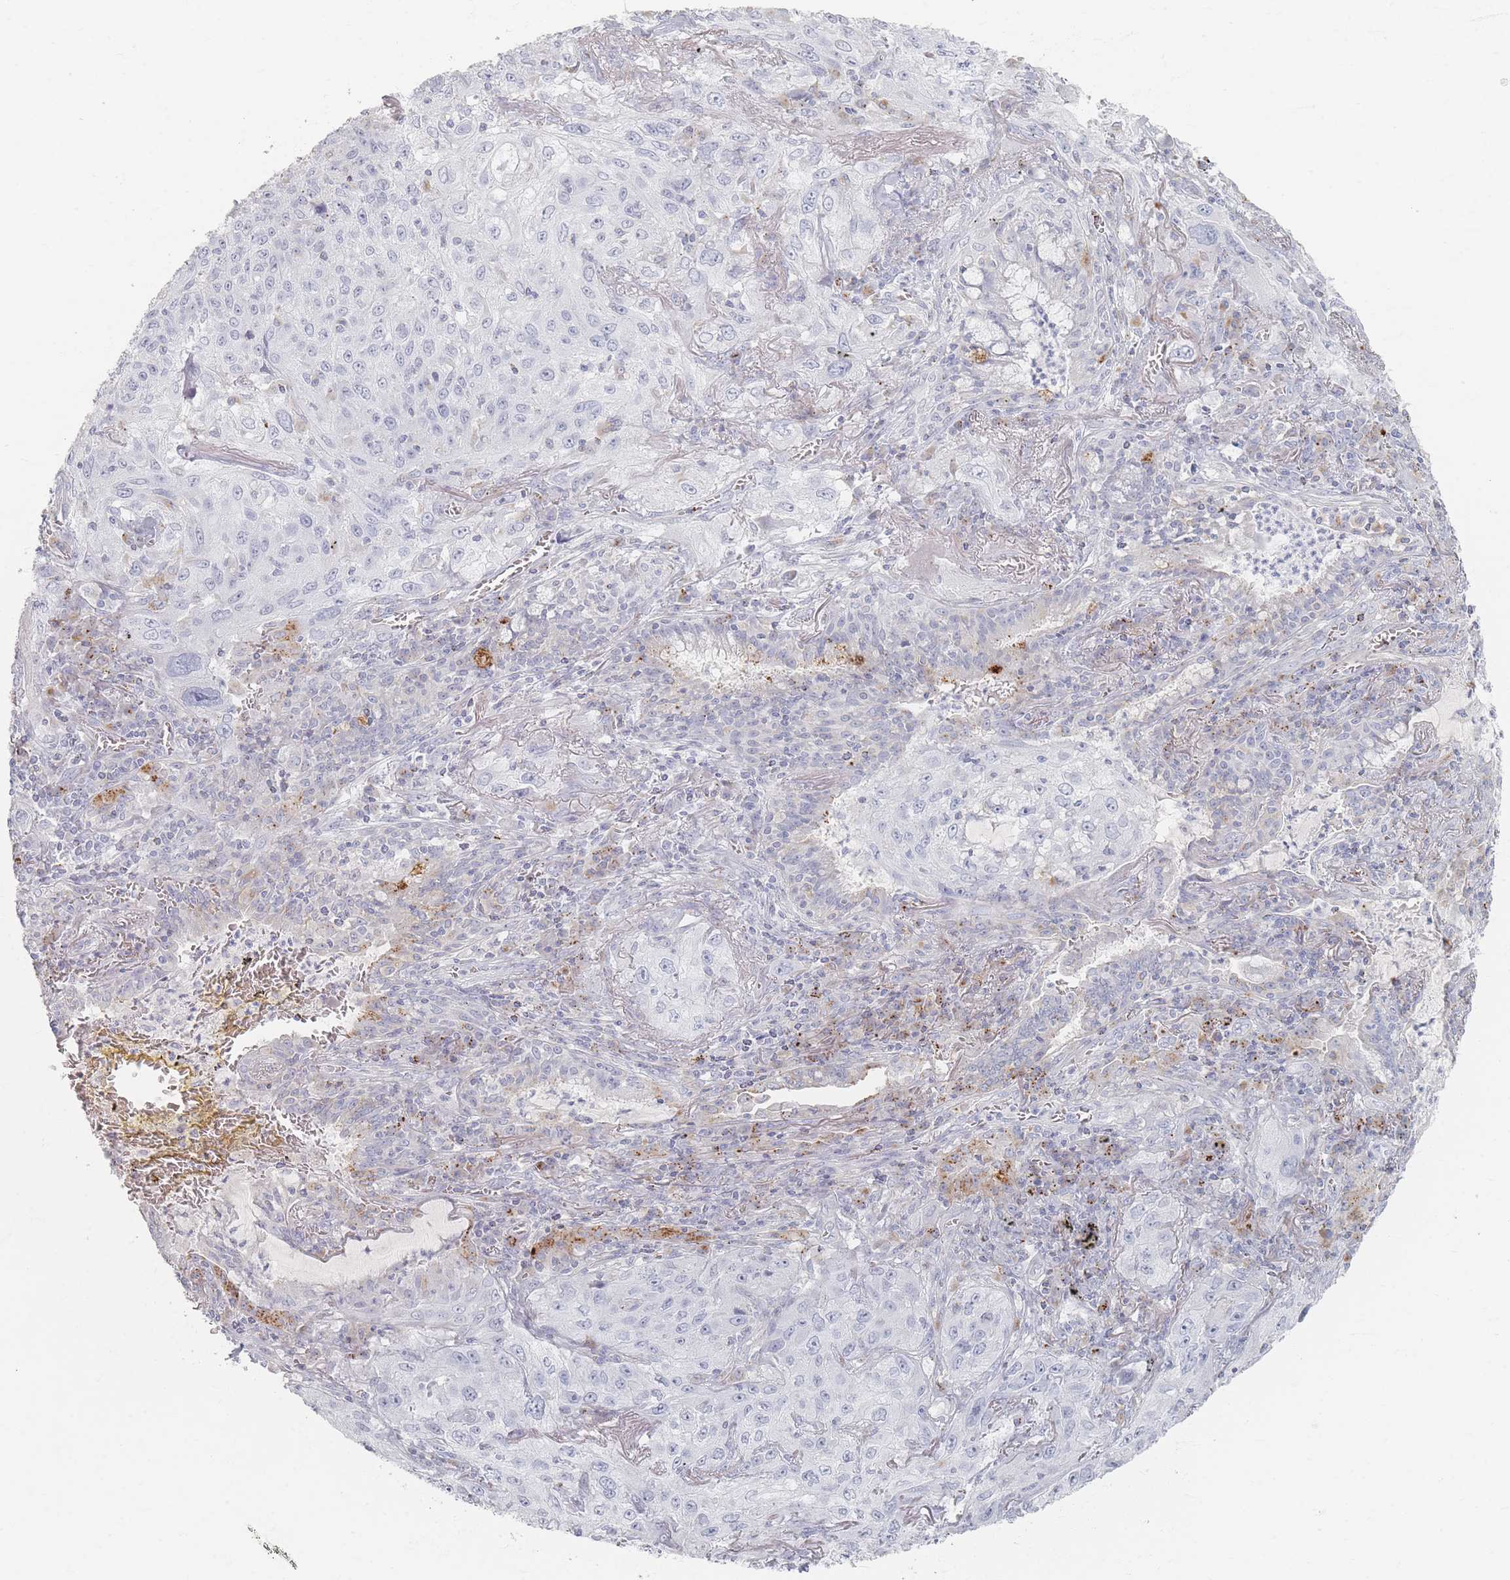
{"staining": {"intensity": "negative", "quantity": "none", "location": "none"}, "tissue": "lung cancer", "cell_type": "Tumor cells", "image_type": "cancer", "snomed": [{"axis": "morphology", "description": "Squamous cell carcinoma, NOS"}, {"axis": "topography", "description": "Lung"}], "caption": "DAB (3,3'-diaminobenzidine) immunohistochemical staining of lung cancer displays no significant positivity in tumor cells.", "gene": "SLC2A11", "patient": {"sex": "female", "age": 69}}